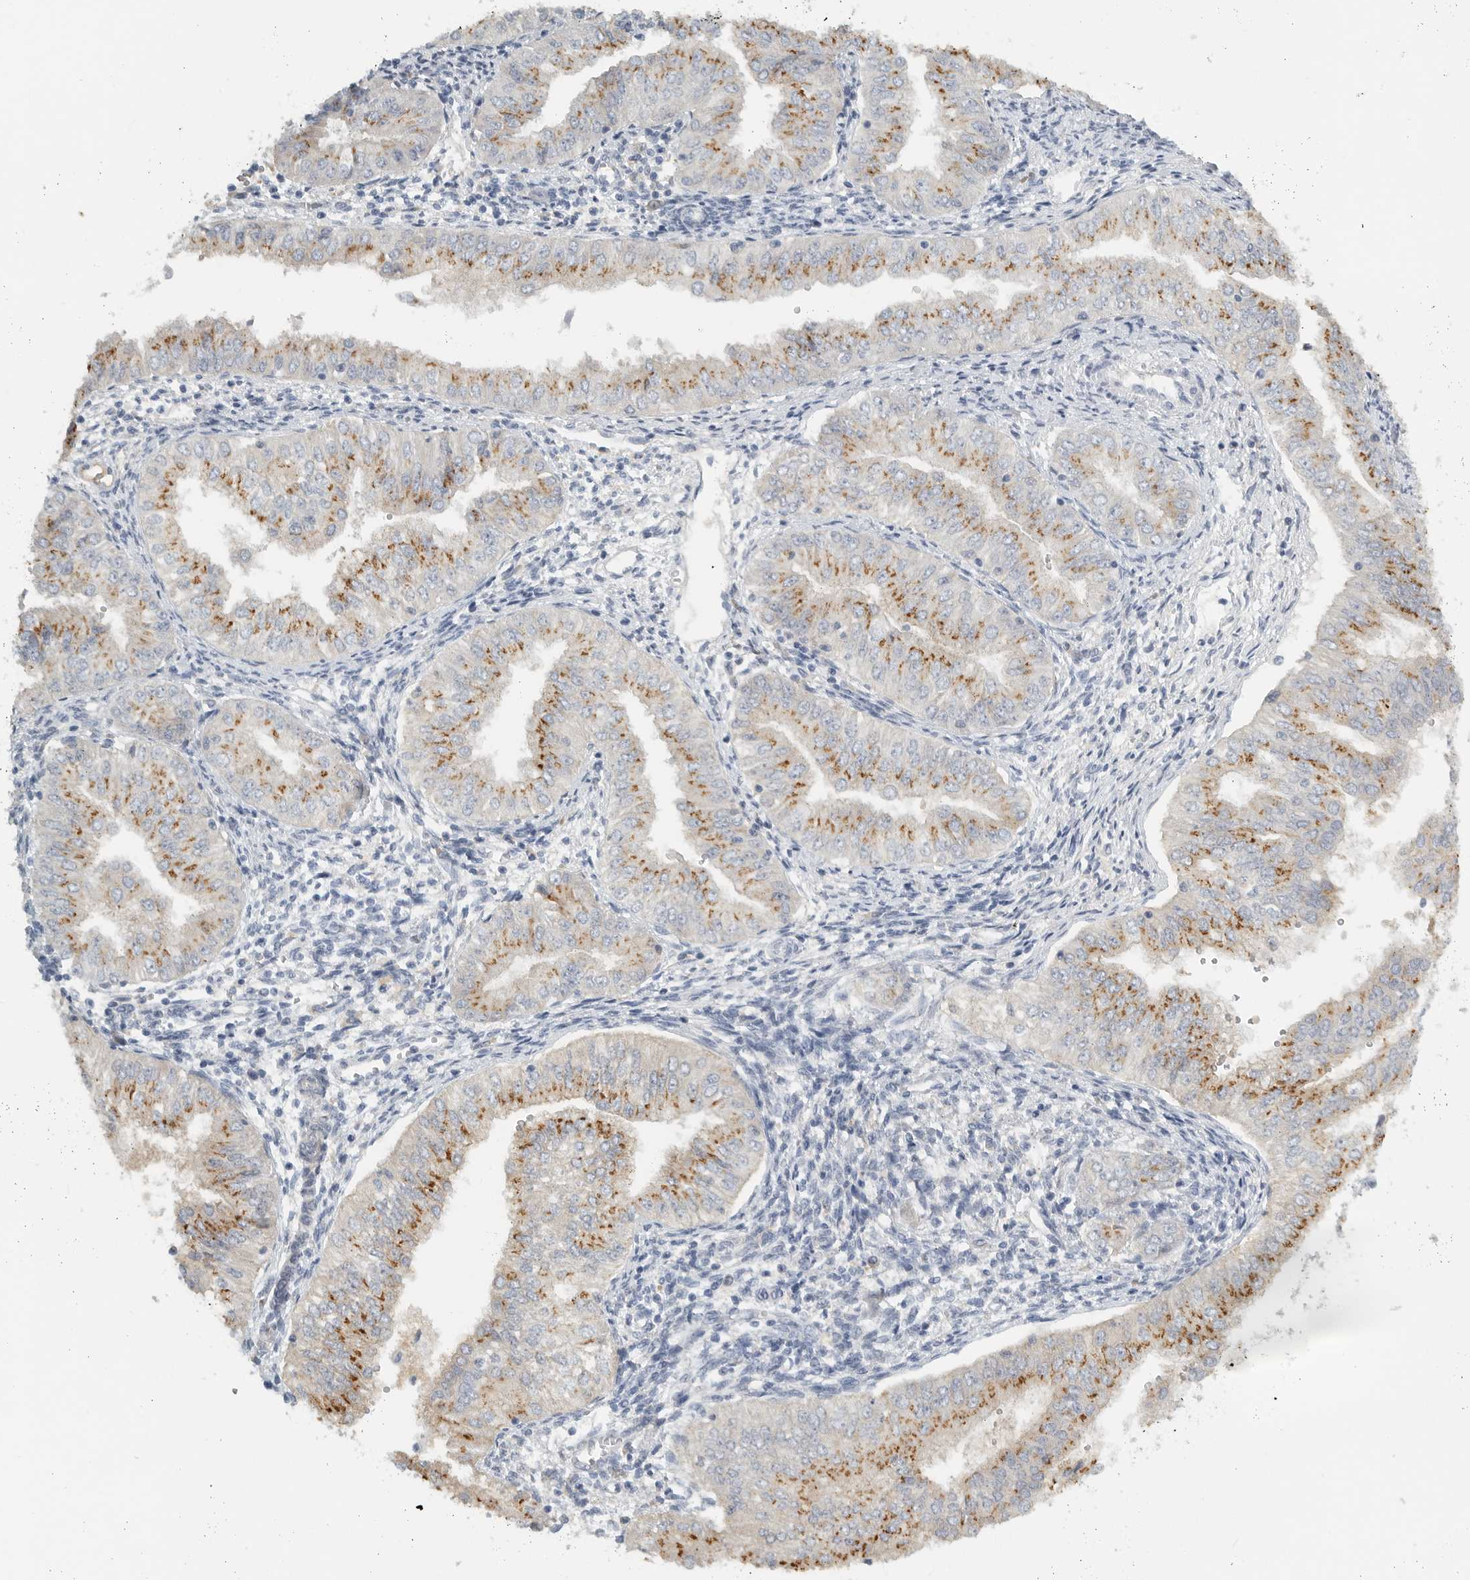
{"staining": {"intensity": "moderate", "quantity": ">75%", "location": "cytoplasmic/membranous"}, "tissue": "endometrial cancer", "cell_type": "Tumor cells", "image_type": "cancer", "snomed": [{"axis": "morphology", "description": "Normal tissue, NOS"}, {"axis": "morphology", "description": "Adenocarcinoma, NOS"}, {"axis": "topography", "description": "Endometrium"}], "caption": "Endometrial cancer tissue reveals moderate cytoplasmic/membranous expression in about >75% of tumor cells", "gene": "PAM", "patient": {"sex": "female", "age": 53}}